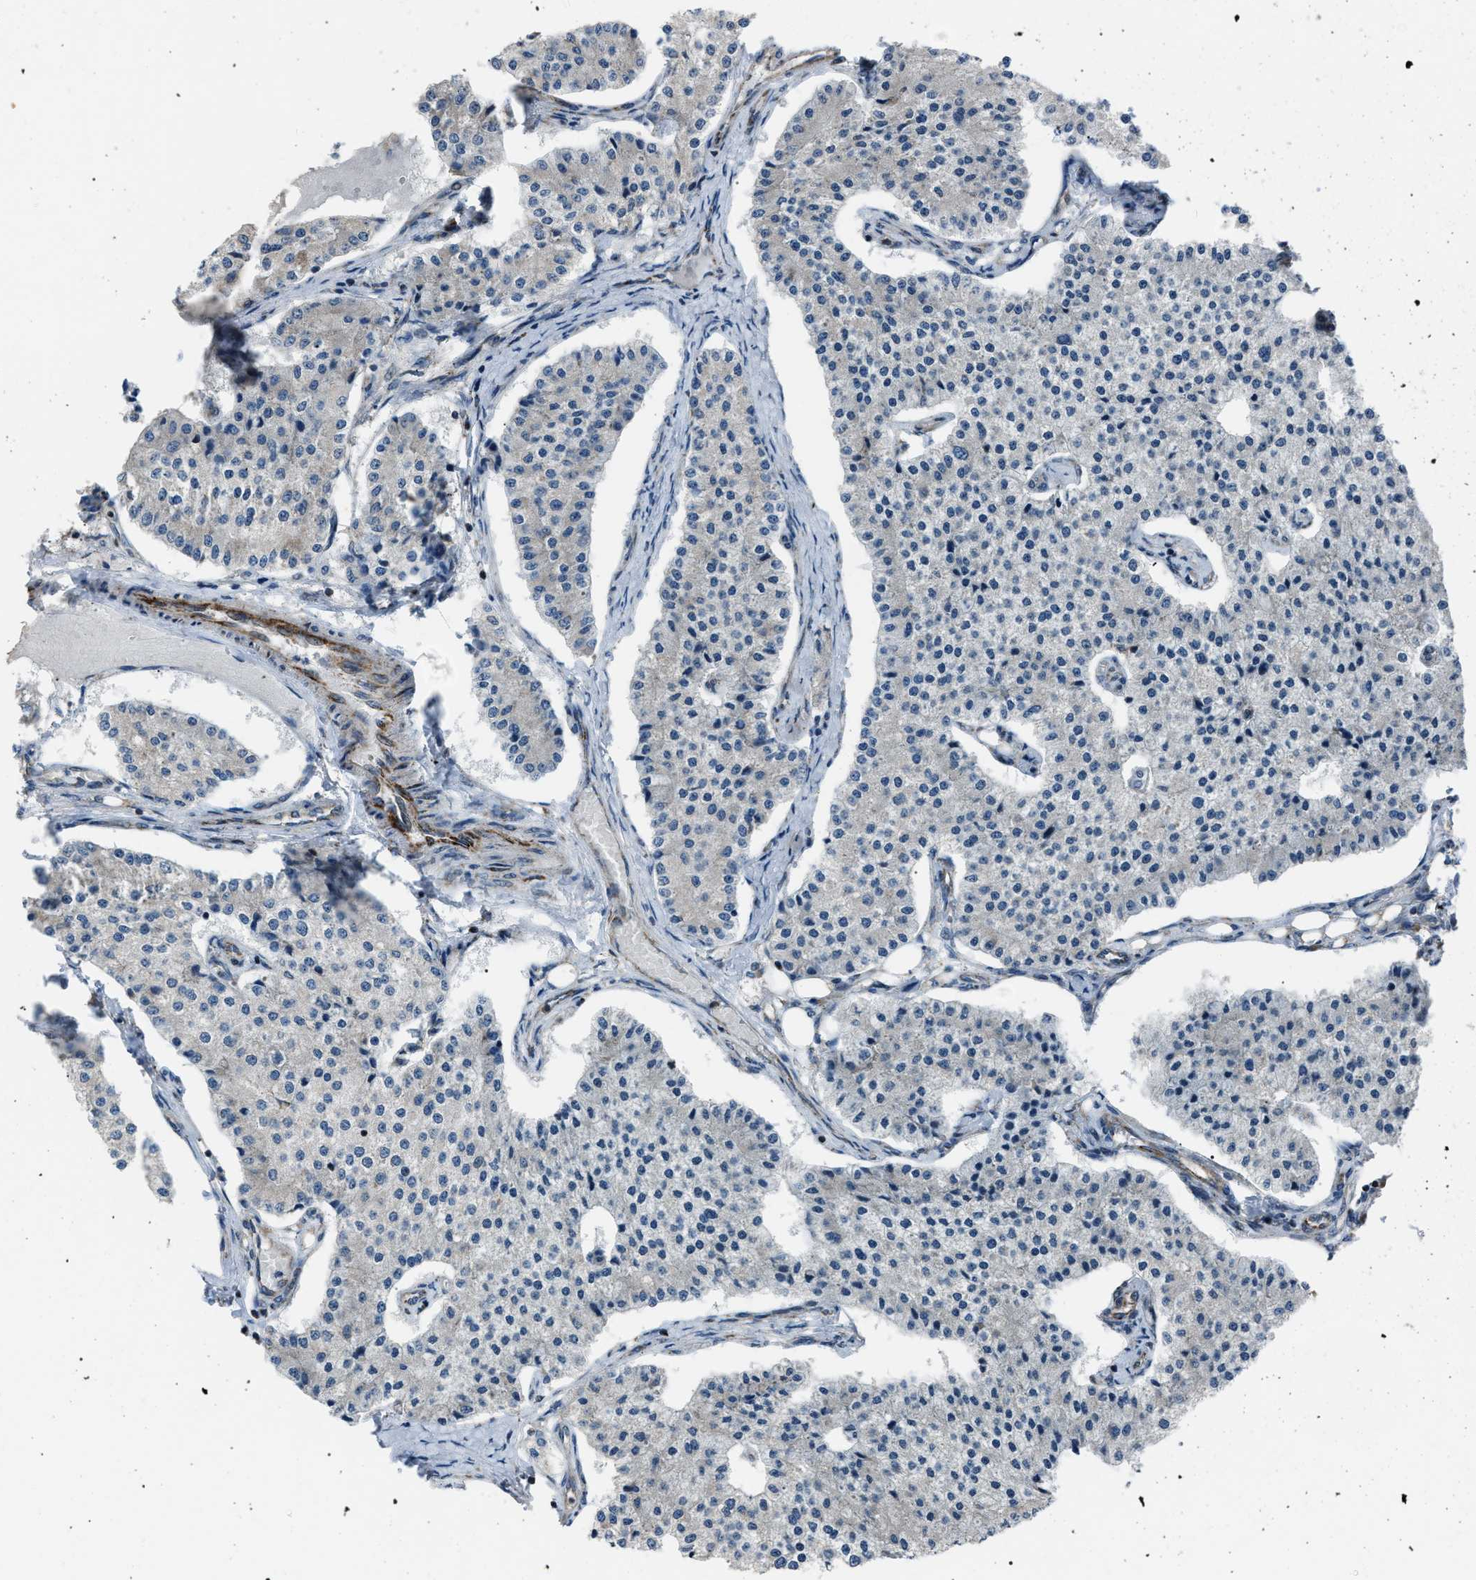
{"staining": {"intensity": "negative", "quantity": "none", "location": "none"}, "tissue": "carcinoid", "cell_type": "Tumor cells", "image_type": "cancer", "snomed": [{"axis": "morphology", "description": "Carcinoid, malignant, NOS"}, {"axis": "topography", "description": "Colon"}], "caption": "DAB immunohistochemical staining of malignant carcinoid reveals no significant staining in tumor cells.", "gene": "AGO2", "patient": {"sex": "female", "age": 52}}